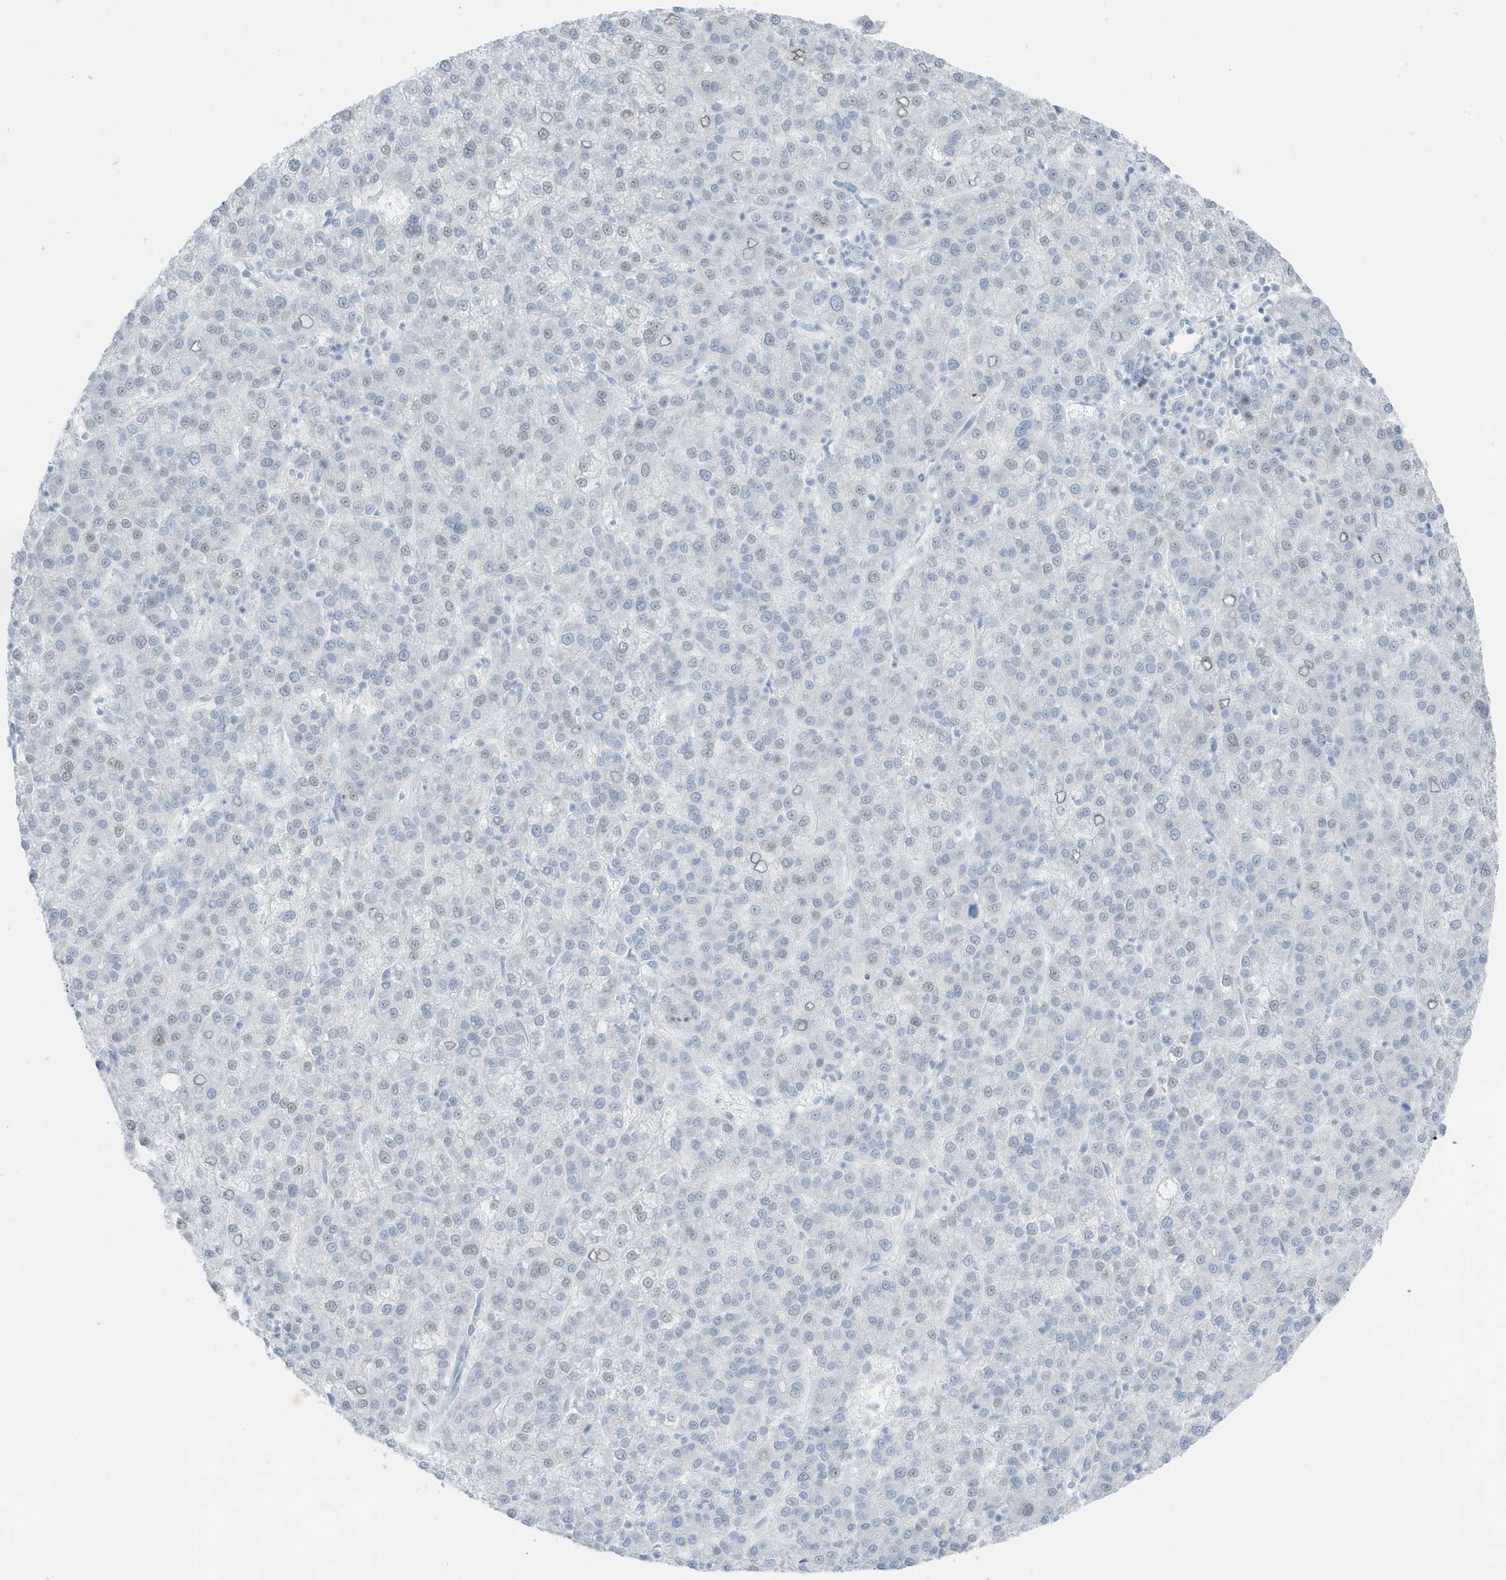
{"staining": {"intensity": "negative", "quantity": "none", "location": "none"}, "tissue": "liver cancer", "cell_type": "Tumor cells", "image_type": "cancer", "snomed": [{"axis": "morphology", "description": "Carcinoma, Hepatocellular, NOS"}, {"axis": "topography", "description": "Liver"}], "caption": "The micrograph demonstrates no significant staining in tumor cells of liver cancer (hepatocellular carcinoma).", "gene": "ZFP64", "patient": {"sex": "female", "age": 58}}